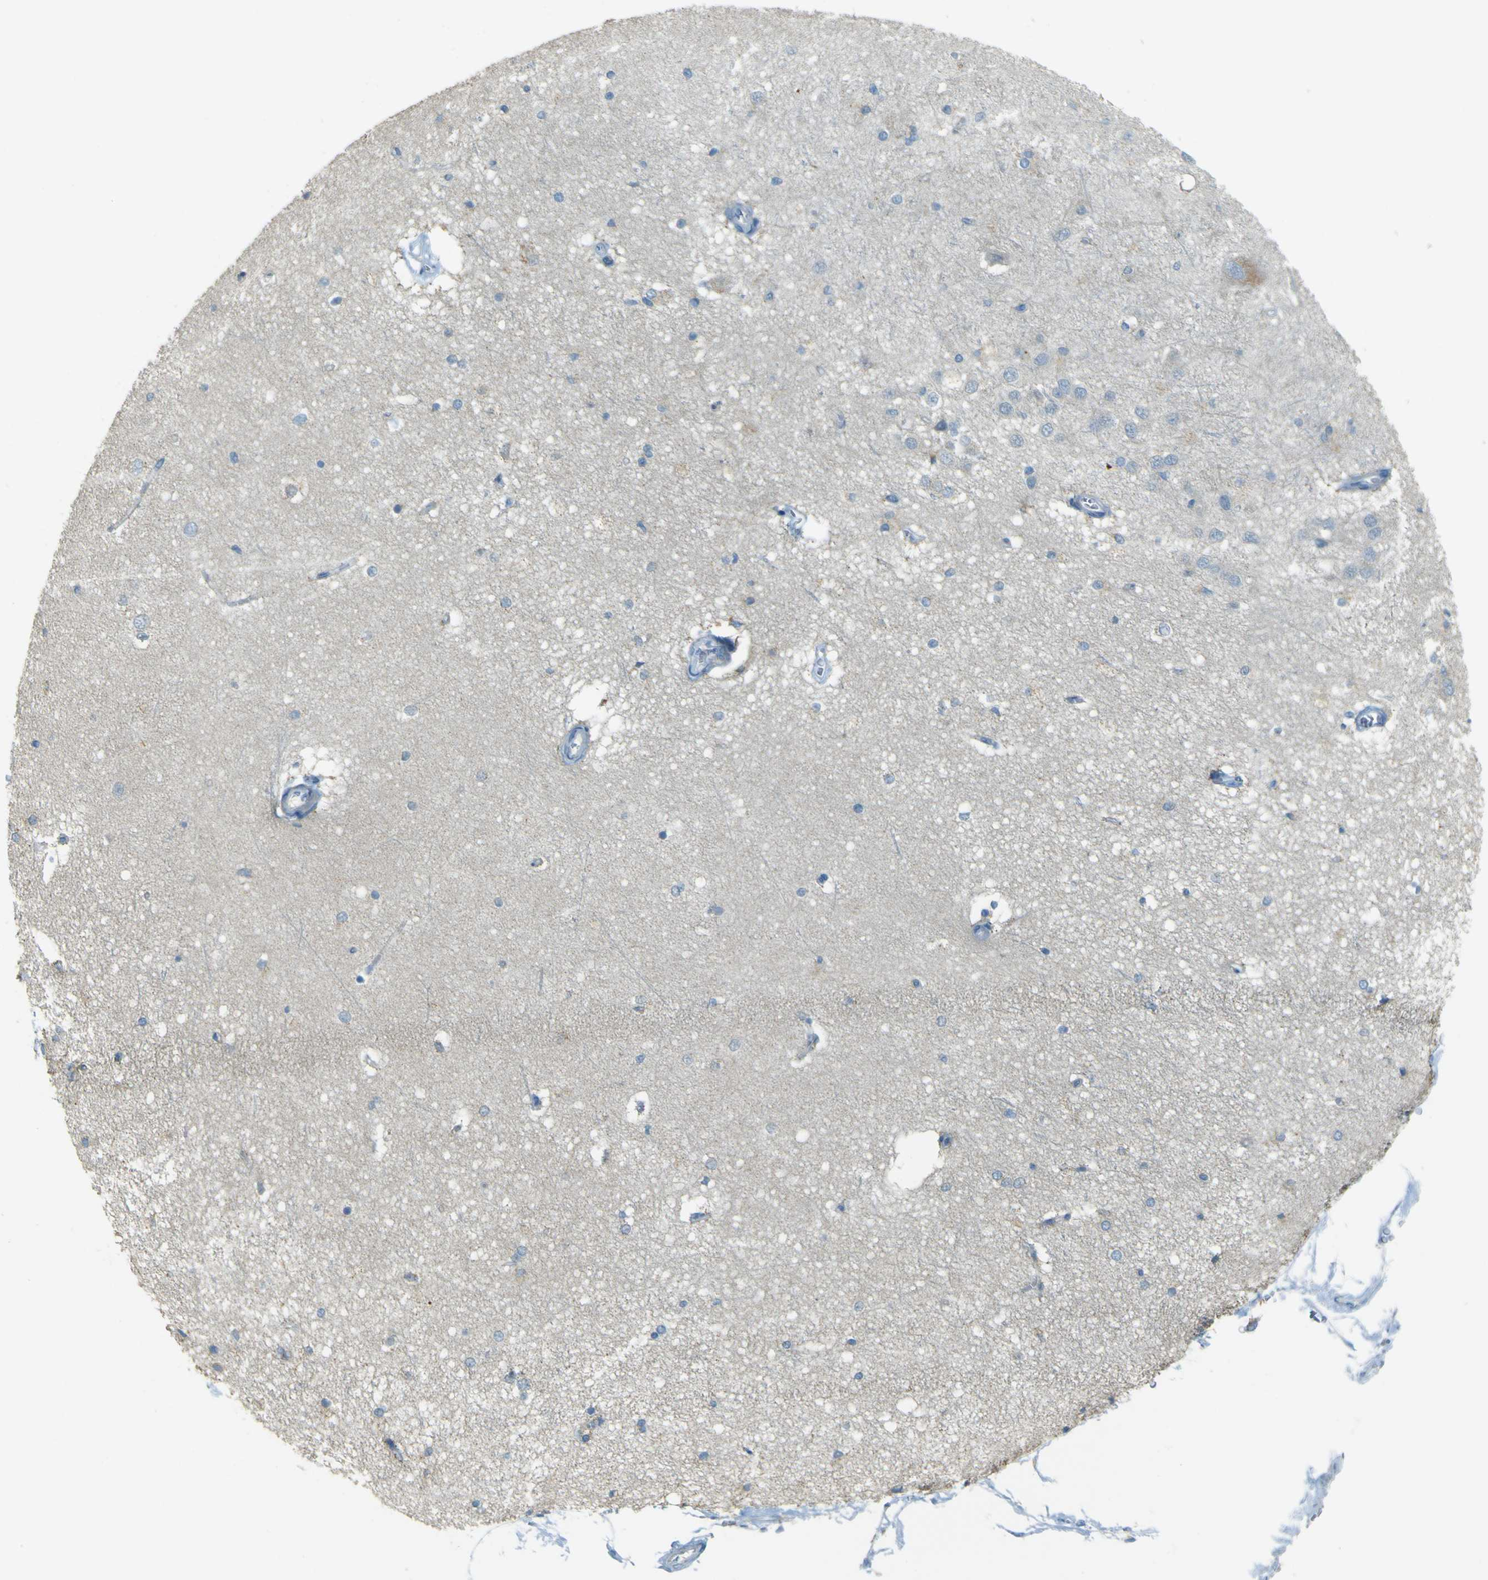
{"staining": {"intensity": "negative", "quantity": "none", "location": "none"}, "tissue": "hippocampus", "cell_type": "Glial cells", "image_type": "normal", "snomed": [{"axis": "morphology", "description": "Normal tissue, NOS"}, {"axis": "topography", "description": "Hippocampus"}], "caption": "Immunohistochemical staining of benign human hippocampus demonstrates no significant staining in glial cells. The staining is performed using DAB brown chromogen with nuclei counter-stained in using hematoxylin.", "gene": "FKTN", "patient": {"sex": "female", "age": 19}}